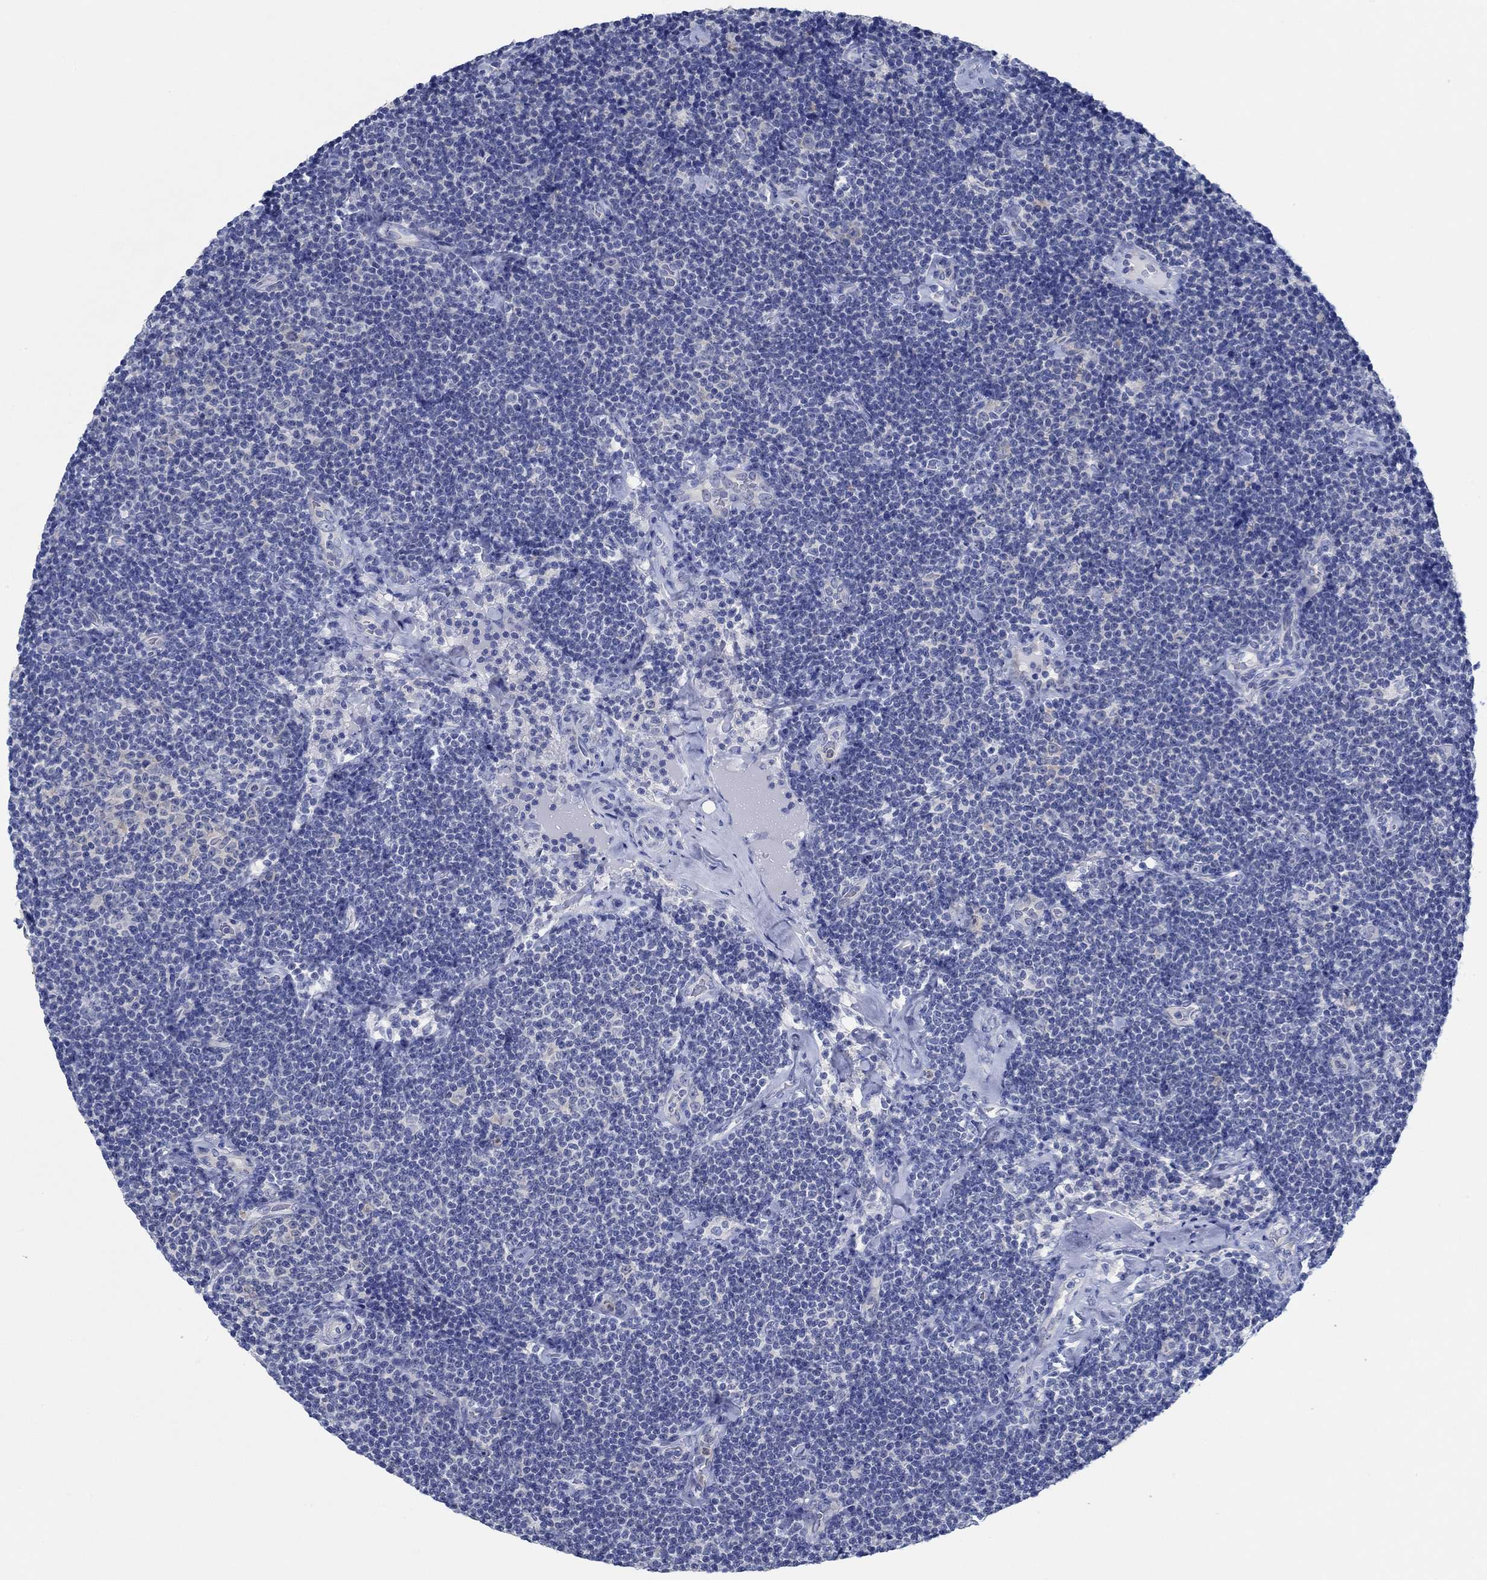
{"staining": {"intensity": "negative", "quantity": "none", "location": "none"}, "tissue": "lymphoma", "cell_type": "Tumor cells", "image_type": "cancer", "snomed": [{"axis": "morphology", "description": "Malignant lymphoma, non-Hodgkin's type, Low grade"}, {"axis": "topography", "description": "Lymph node"}], "caption": "DAB immunohistochemical staining of lymphoma reveals no significant expression in tumor cells.", "gene": "ZNF671", "patient": {"sex": "male", "age": 81}}